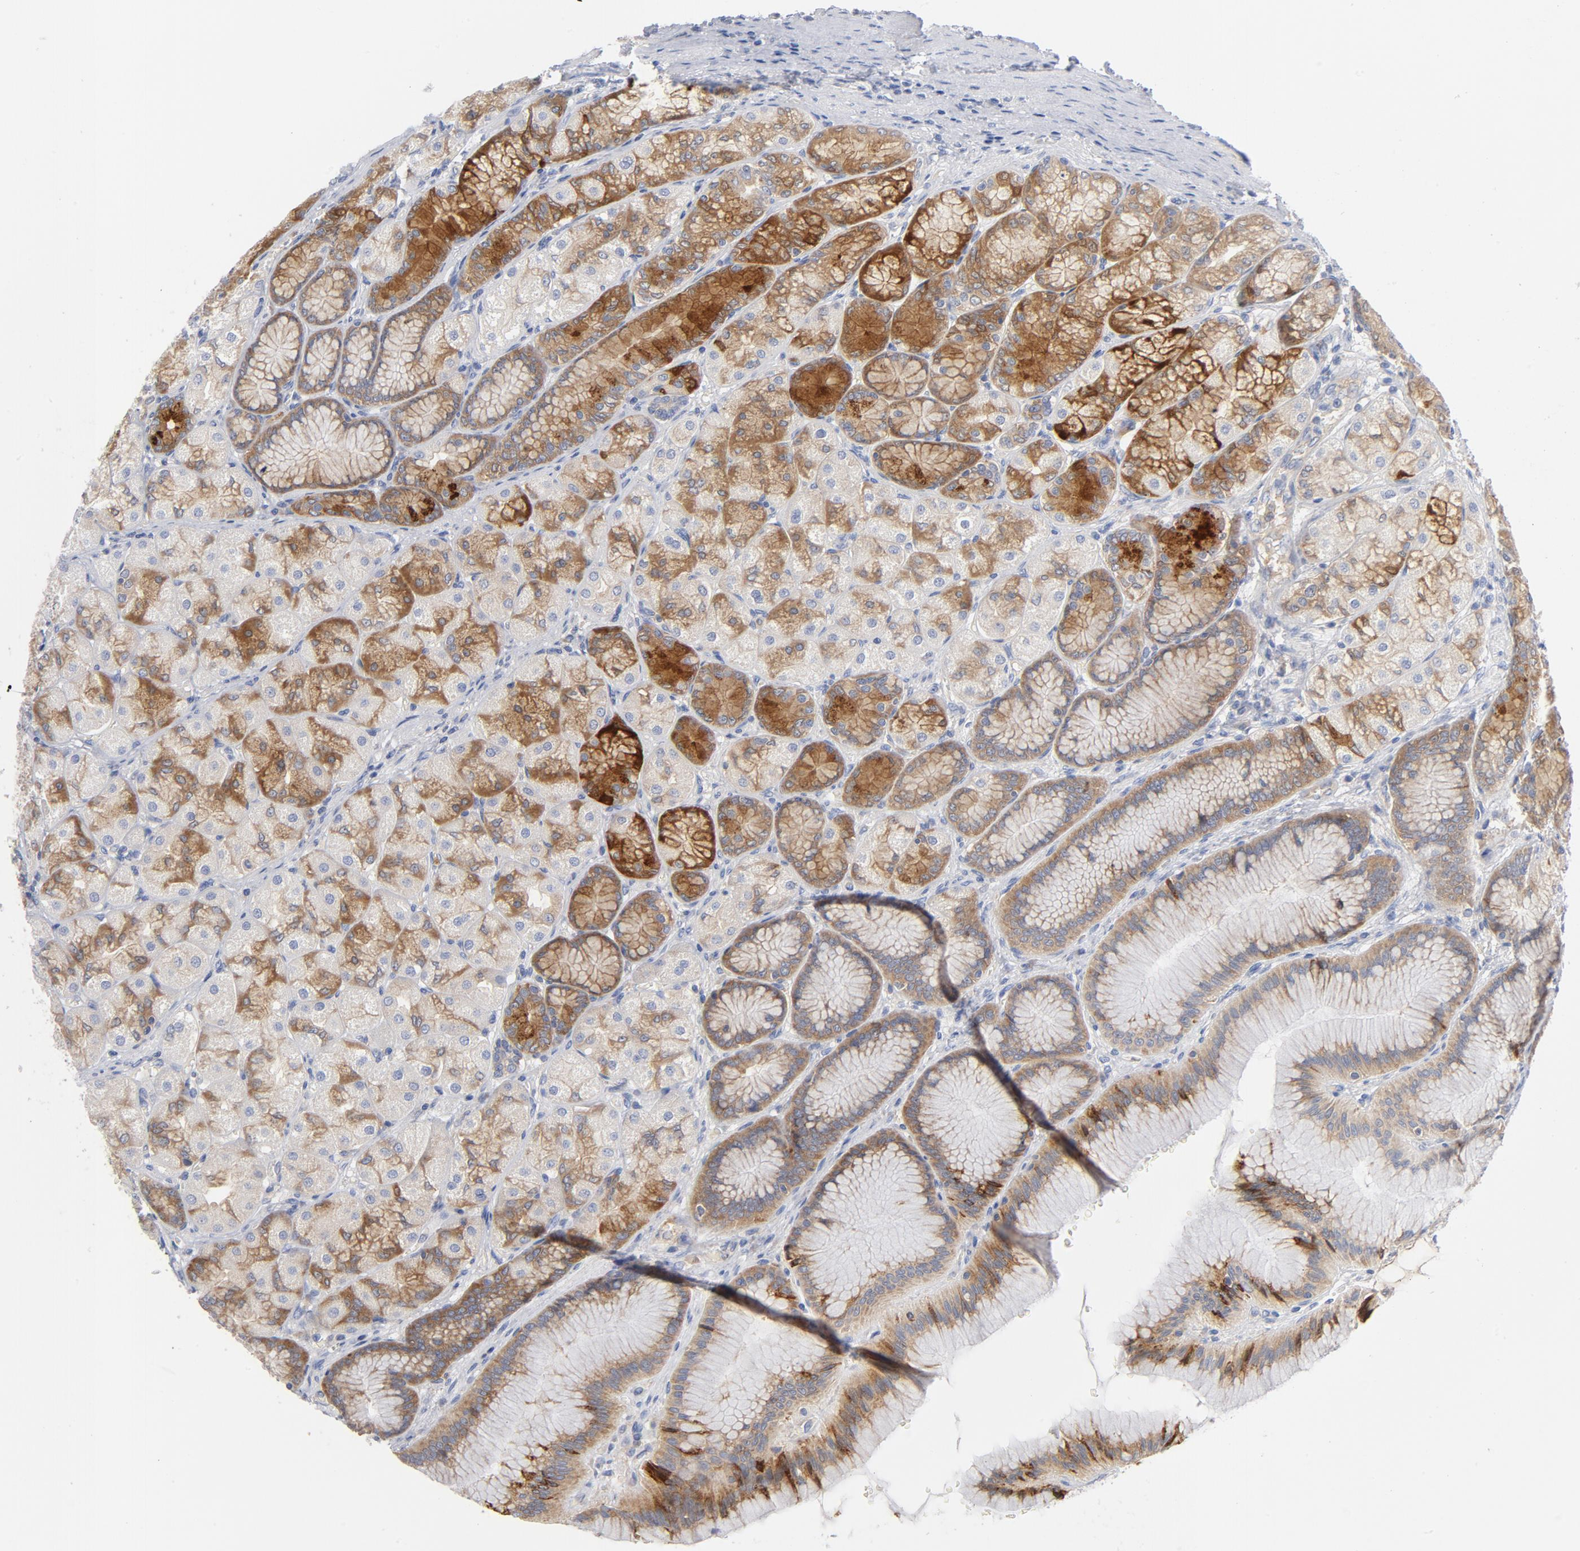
{"staining": {"intensity": "strong", "quantity": "<25%", "location": "cytoplasmic/membranous"}, "tissue": "stomach", "cell_type": "Glandular cells", "image_type": "normal", "snomed": [{"axis": "morphology", "description": "Normal tissue, NOS"}, {"axis": "morphology", "description": "Adenocarcinoma, NOS"}, {"axis": "topography", "description": "Stomach"}, {"axis": "topography", "description": "Stomach, lower"}], "caption": "The immunohistochemical stain labels strong cytoplasmic/membranous staining in glandular cells of unremarkable stomach.", "gene": "CD86", "patient": {"sex": "female", "age": 65}}